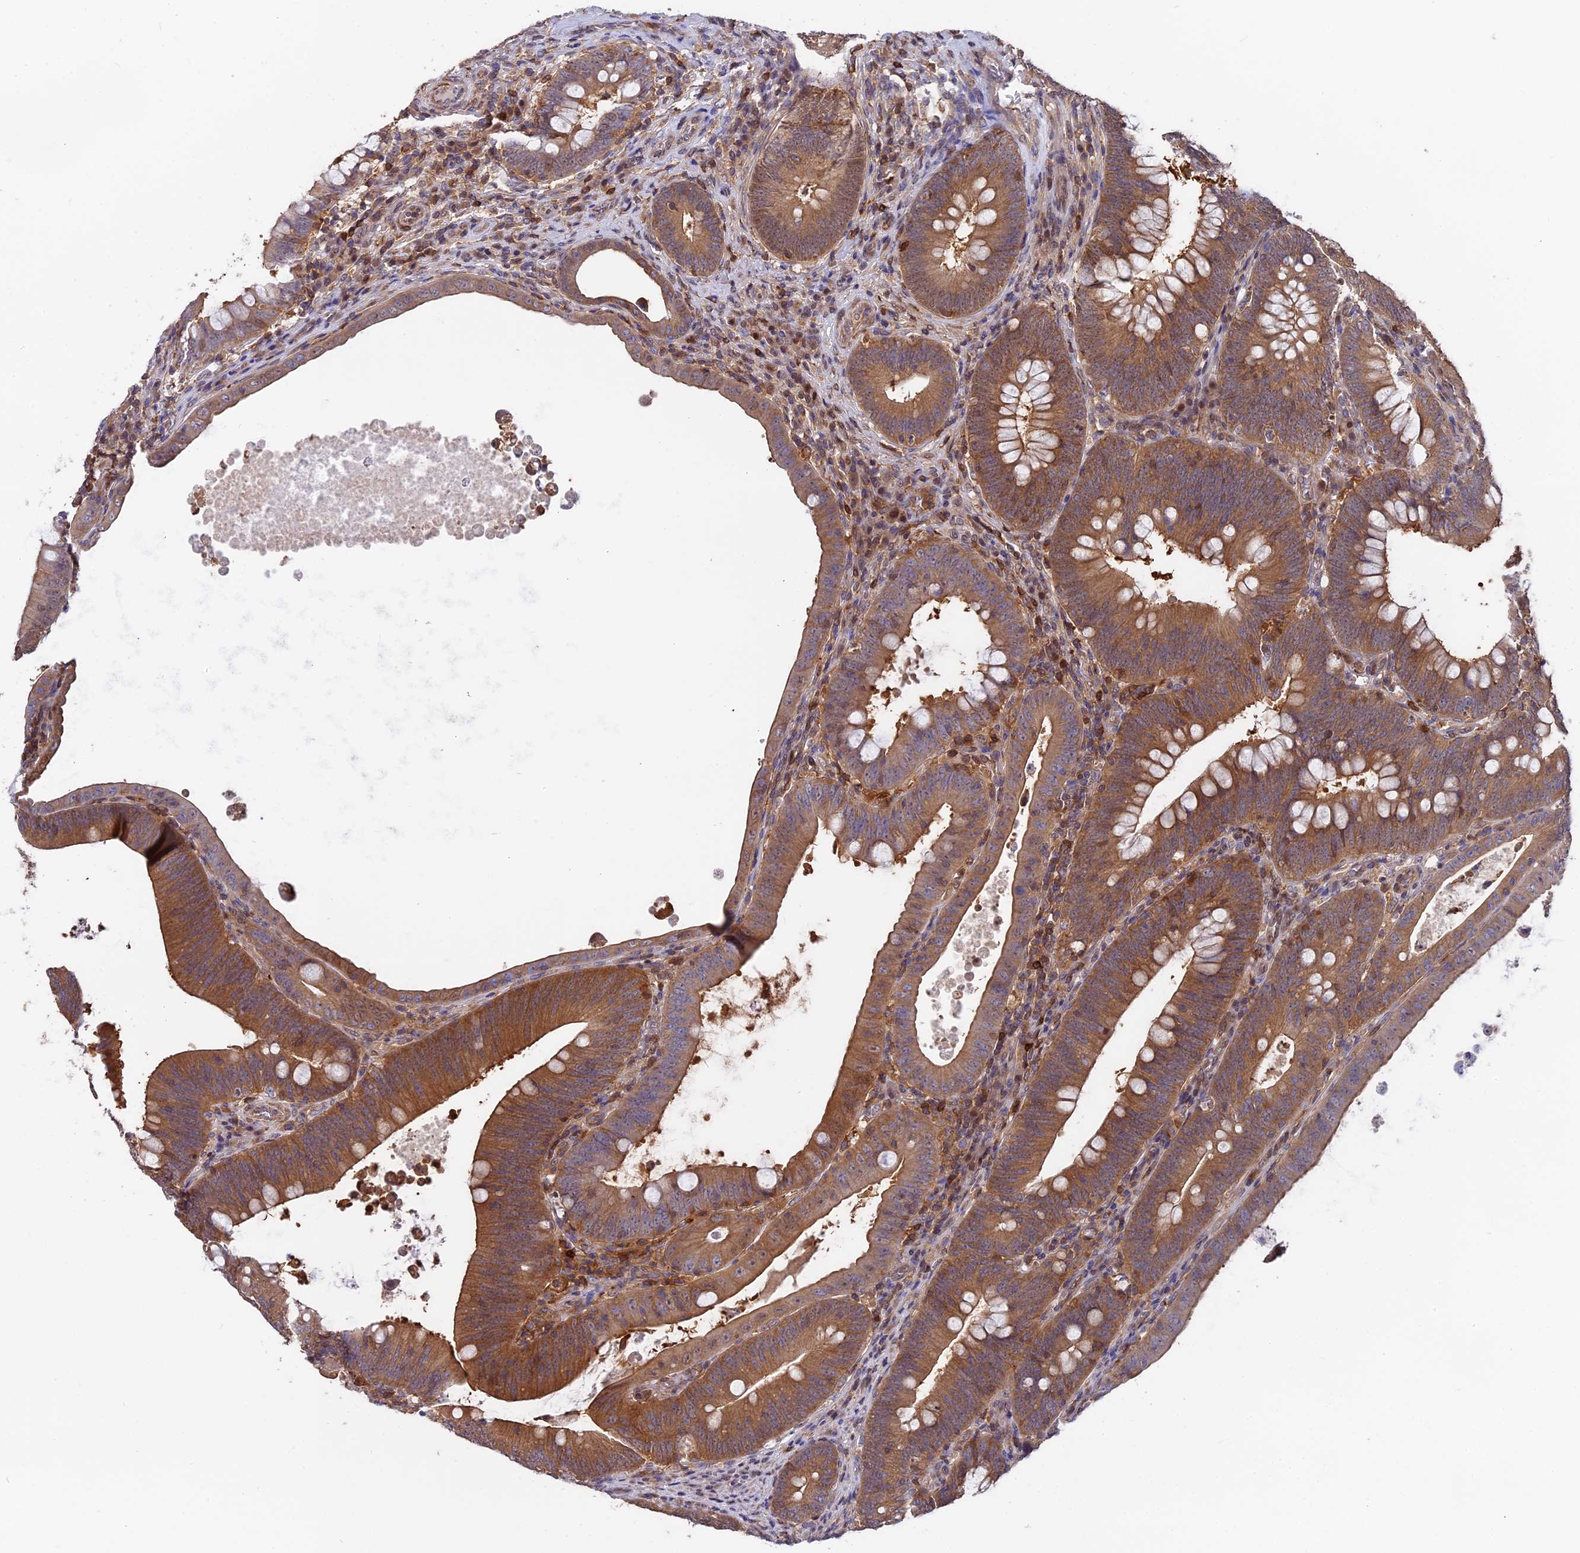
{"staining": {"intensity": "moderate", "quantity": ">75%", "location": "cytoplasmic/membranous"}, "tissue": "colorectal cancer", "cell_type": "Tumor cells", "image_type": "cancer", "snomed": [{"axis": "morphology", "description": "Normal tissue, NOS"}, {"axis": "topography", "description": "Colon"}], "caption": "An image of human colorectal cancer stained for a protein shows moderate cytoplasmic/membranous brown staining in tumor cells.", "gene": "FAM118B", "patient": {"sex": "female", "age": 82}}